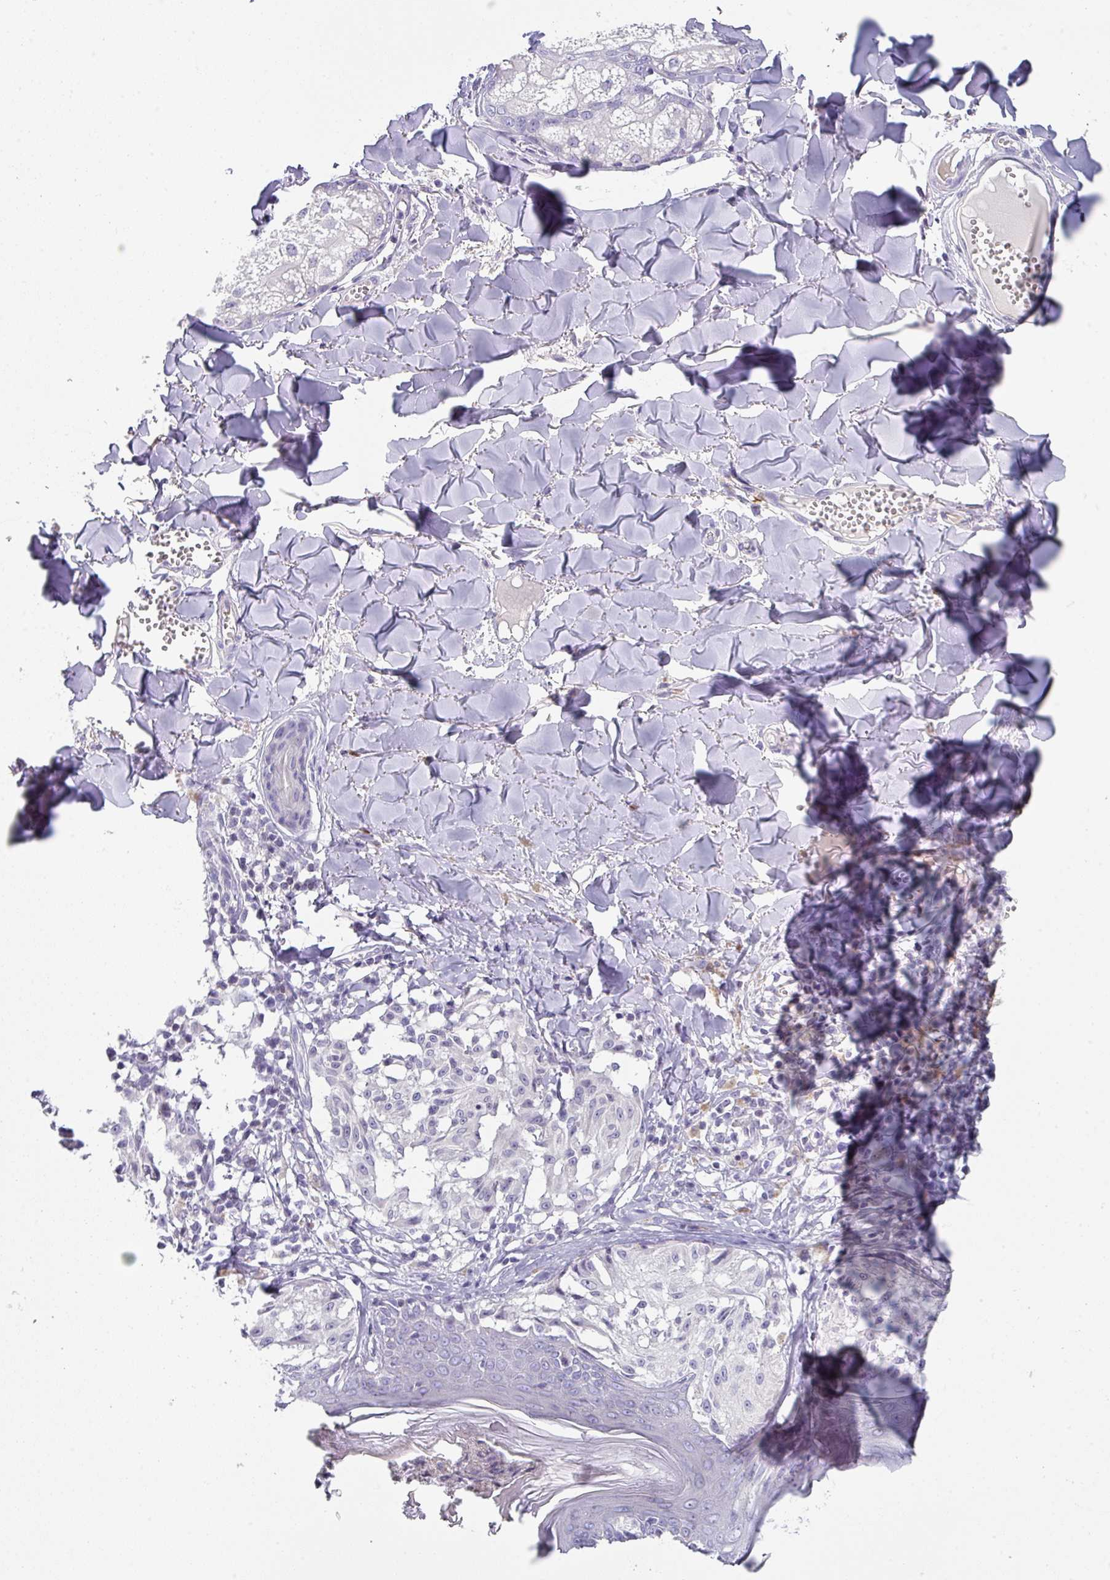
{"staining": {"intensity": "negative", "quantity": "none", "location": "none"}, "tissue": "melanoma", "cell_type": "Tumor cells", "image_type": "cancer", "snomed": [{"axis": "morphology", "description": "Malignant melanoma, NOS"}, {"axis": "topography", "description": "Skin"}], "caption": "Immunohistochemistry of human melanoma shows no staining in tumor cells.", "gene": "DEFB115", "patient": {"sex": "female", "age": 43}}